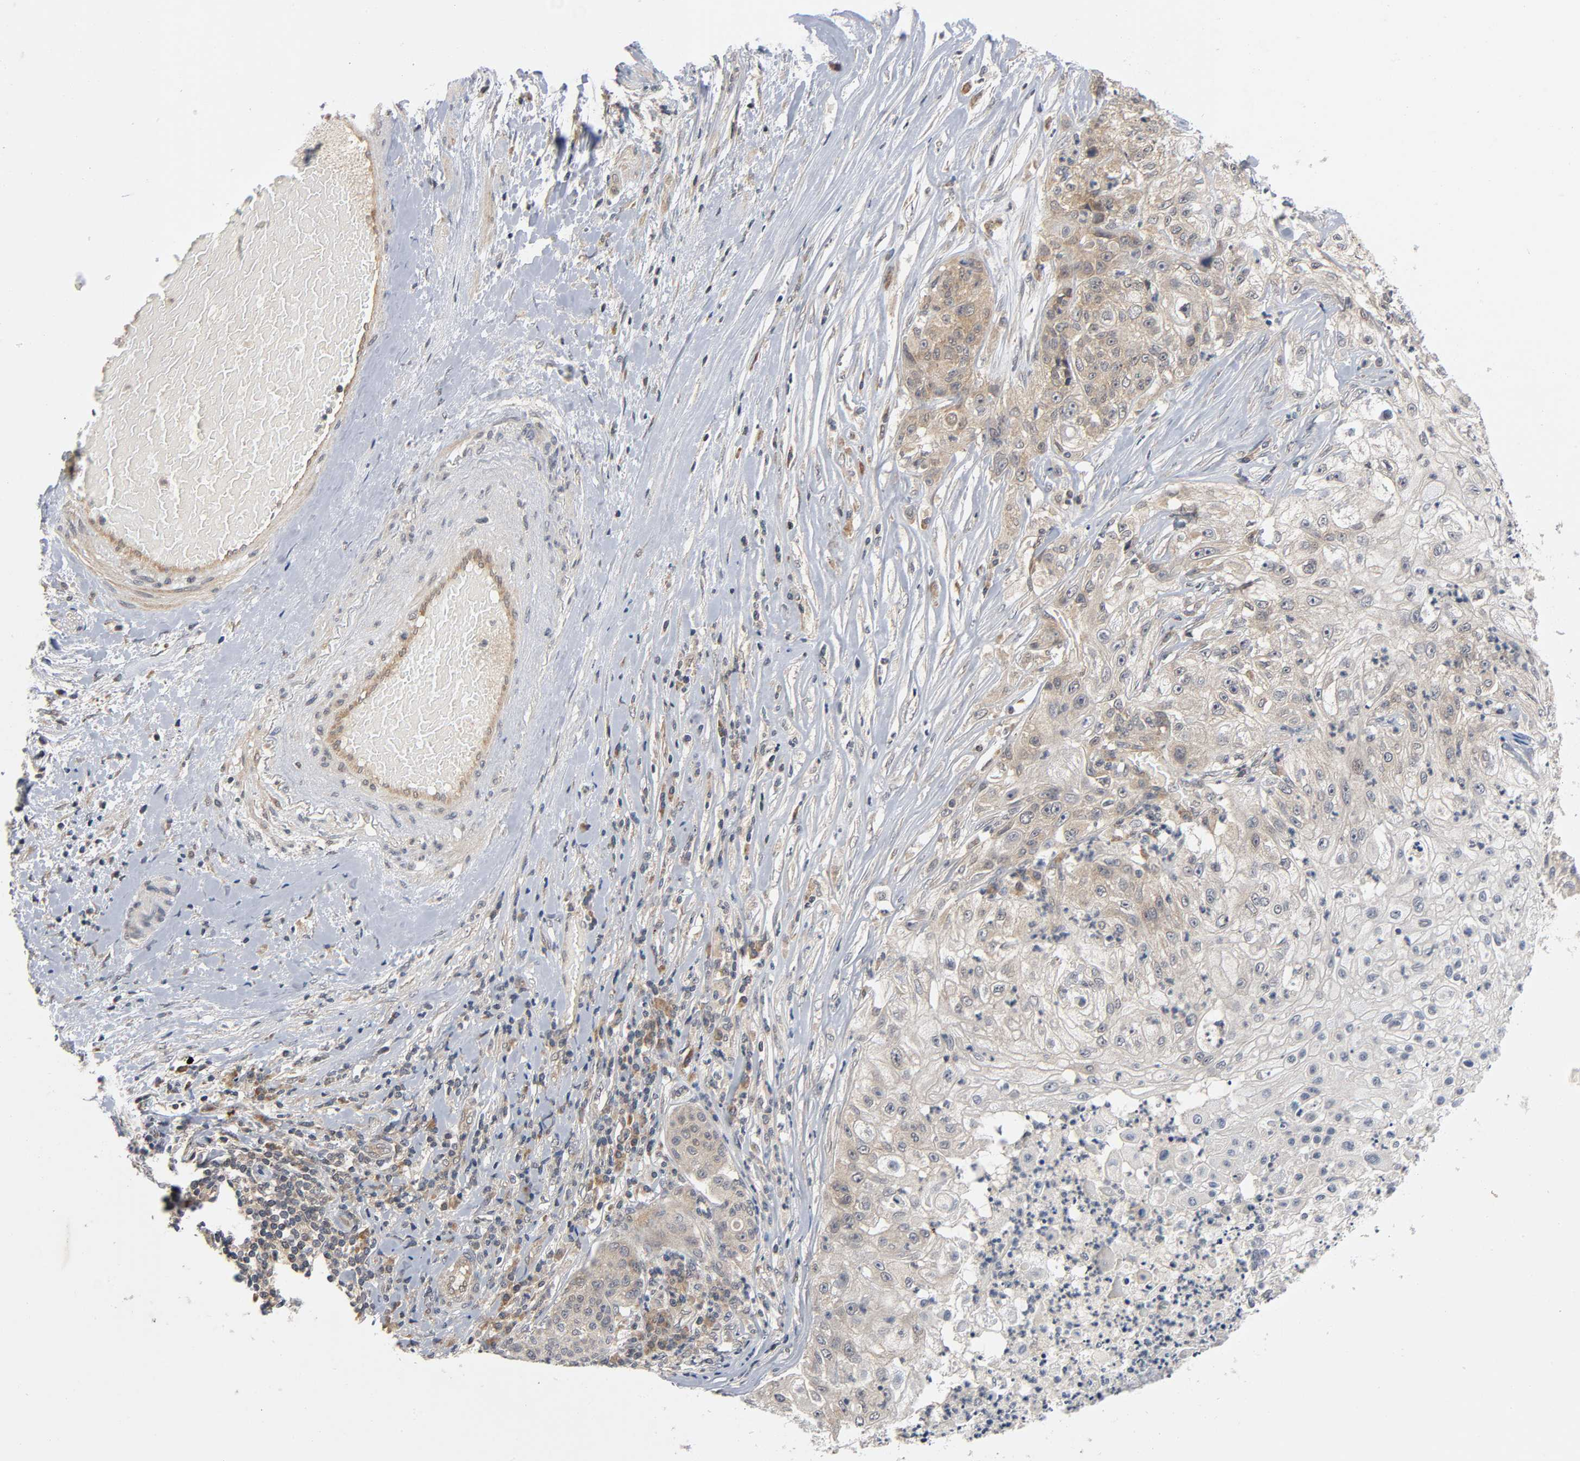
{"staining": {"intensity": "moderate", "quantity": "25%-75%", "location": "cytoplasmic/membranous"}, "tissue": "lung cancer", "cell_type": "Tumor cells", "image_type": "cancer", "snomed": [{"axis": "morphology", "description": "Inflammation, NOS"}, {"axis": "morphology", "description": "Squamous cell carcinoma, NOS"}, {"axis": "topography", "description": "Lymph node"}, {"axis": "topography", "description": "Soft tissue"}, {"axis": "topography", "description": "Lung"}], "caption": "This histopathology image demonstrates lung cancer stained with immunohistochemistry (IHC) to label a protein in brown. The cytoplasmic/membranous of tumor cells show moderate positivity for the protein. Nuclei are counter-stained blue.", "gene": "MAPK8", "patient": {"sex": "male", "age": 66}}